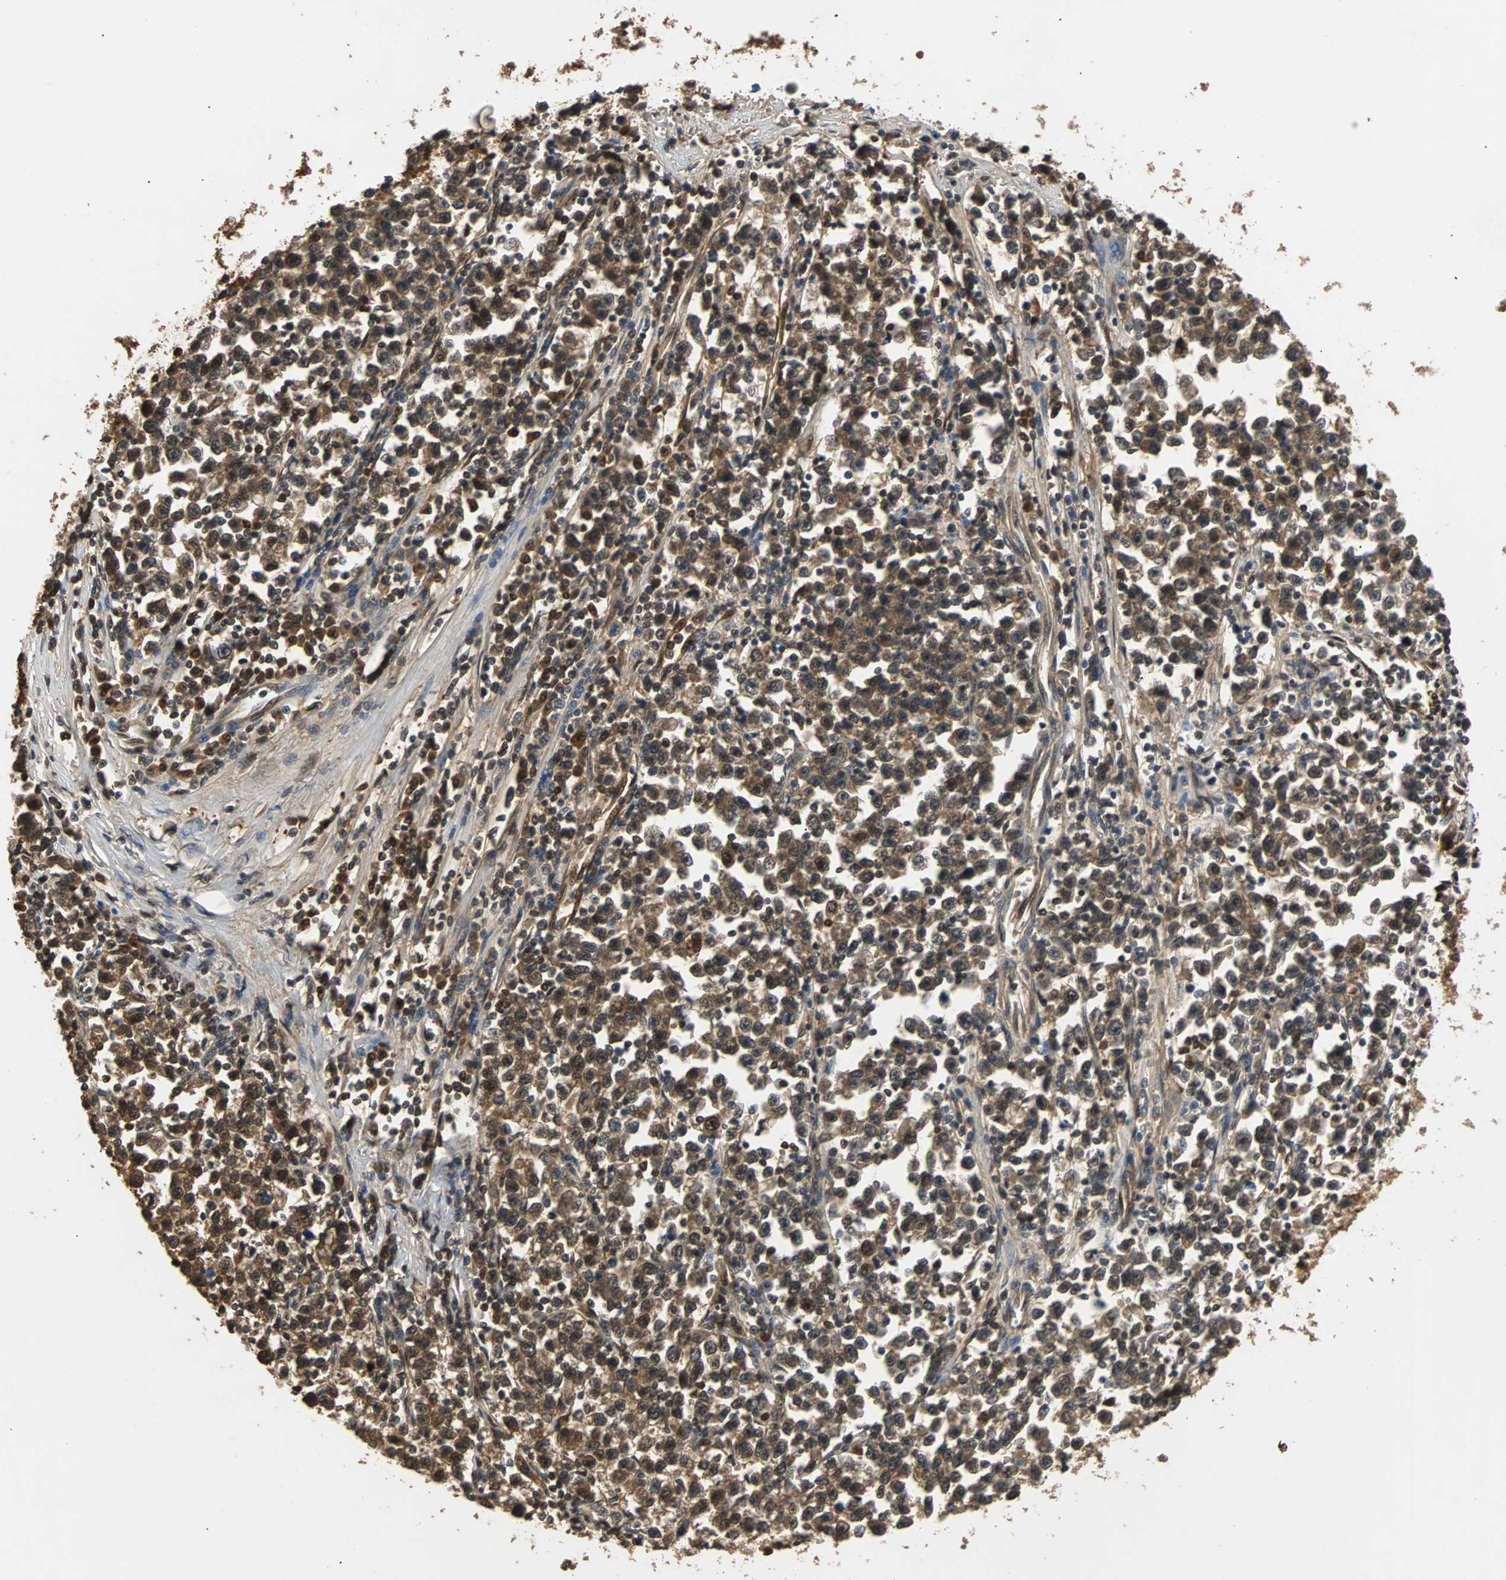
{"staining": {"intensity": "moderate", "quantity": ">75%", "location": "cytoplasmic/membranous,nuclear"}, "tissue": "testis cancer", "cell_type": "Tumor cells", "image_type": "cancer", "snomed": [{"axis": "morphology", "description": "Seminoma, NOS"}, {"axis": "topography", "description": "Testis"}], "caption": "Brown immunohistochemical staining in human testis cancer demonstrates moderate cytoplasmic/membranous and nuclear expression in about >75% of tumor cells.", "gene": "PRDX6", "patient": {"sex": "male", "age": 43}}